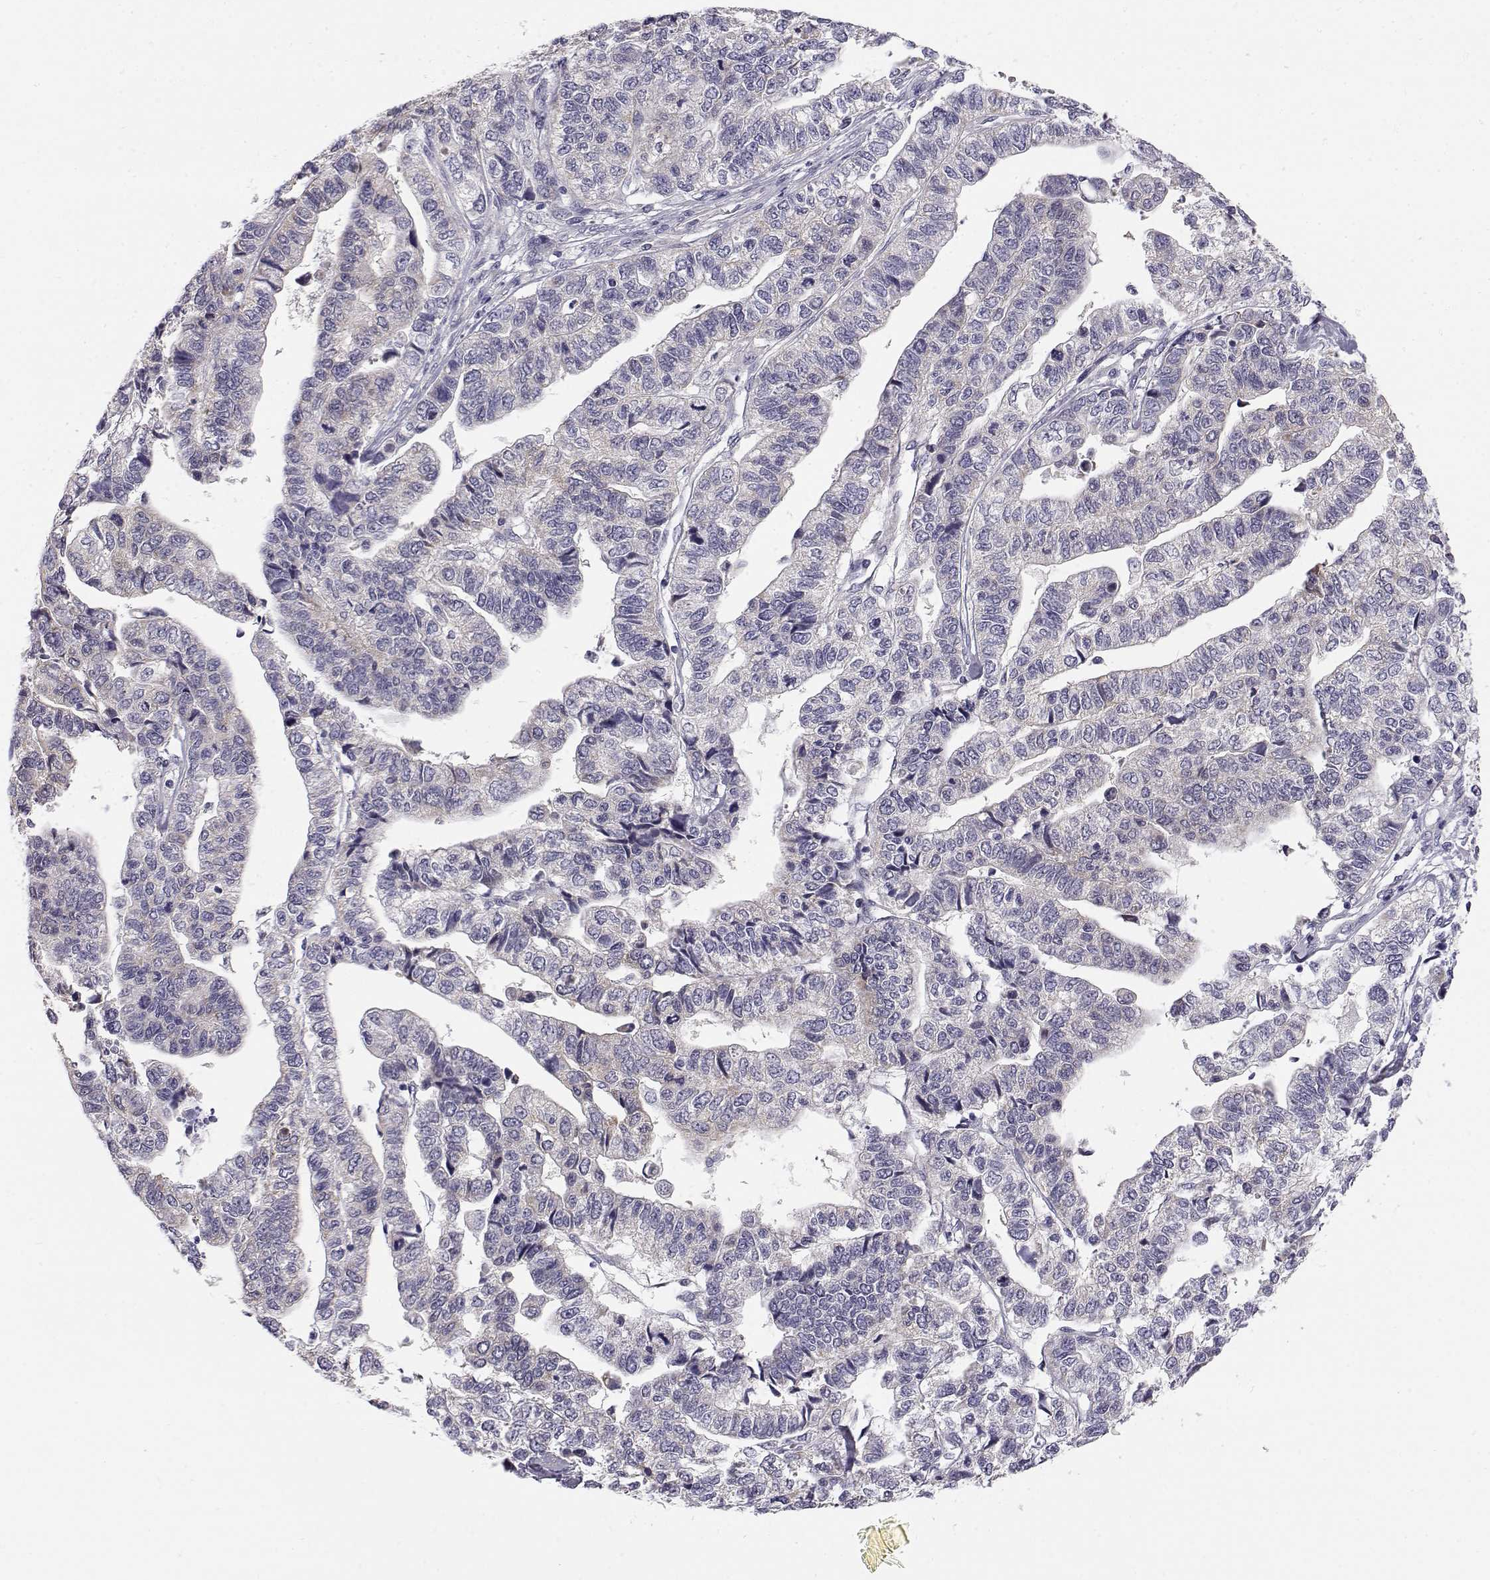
{"staining": {"intensity": "negative", "quantity": "none", "location": "none"}, "tissue": "stomach cancer", "cell_type": "Tumor cells", "image_type": "cancer", "snomed": [{"axis": "morphology", "description": "Adenocarcinoma, NOS"}, {"axis": "topography", "description": "Stomach, upper"}], "caption": "Human stomach cancer (adenocarcinoma) stained for a protein using immunohistochemistry shows no expression in tumor cells.", "gene": "KCNMB4", "patient": {"sex": "female", "age": 67}}